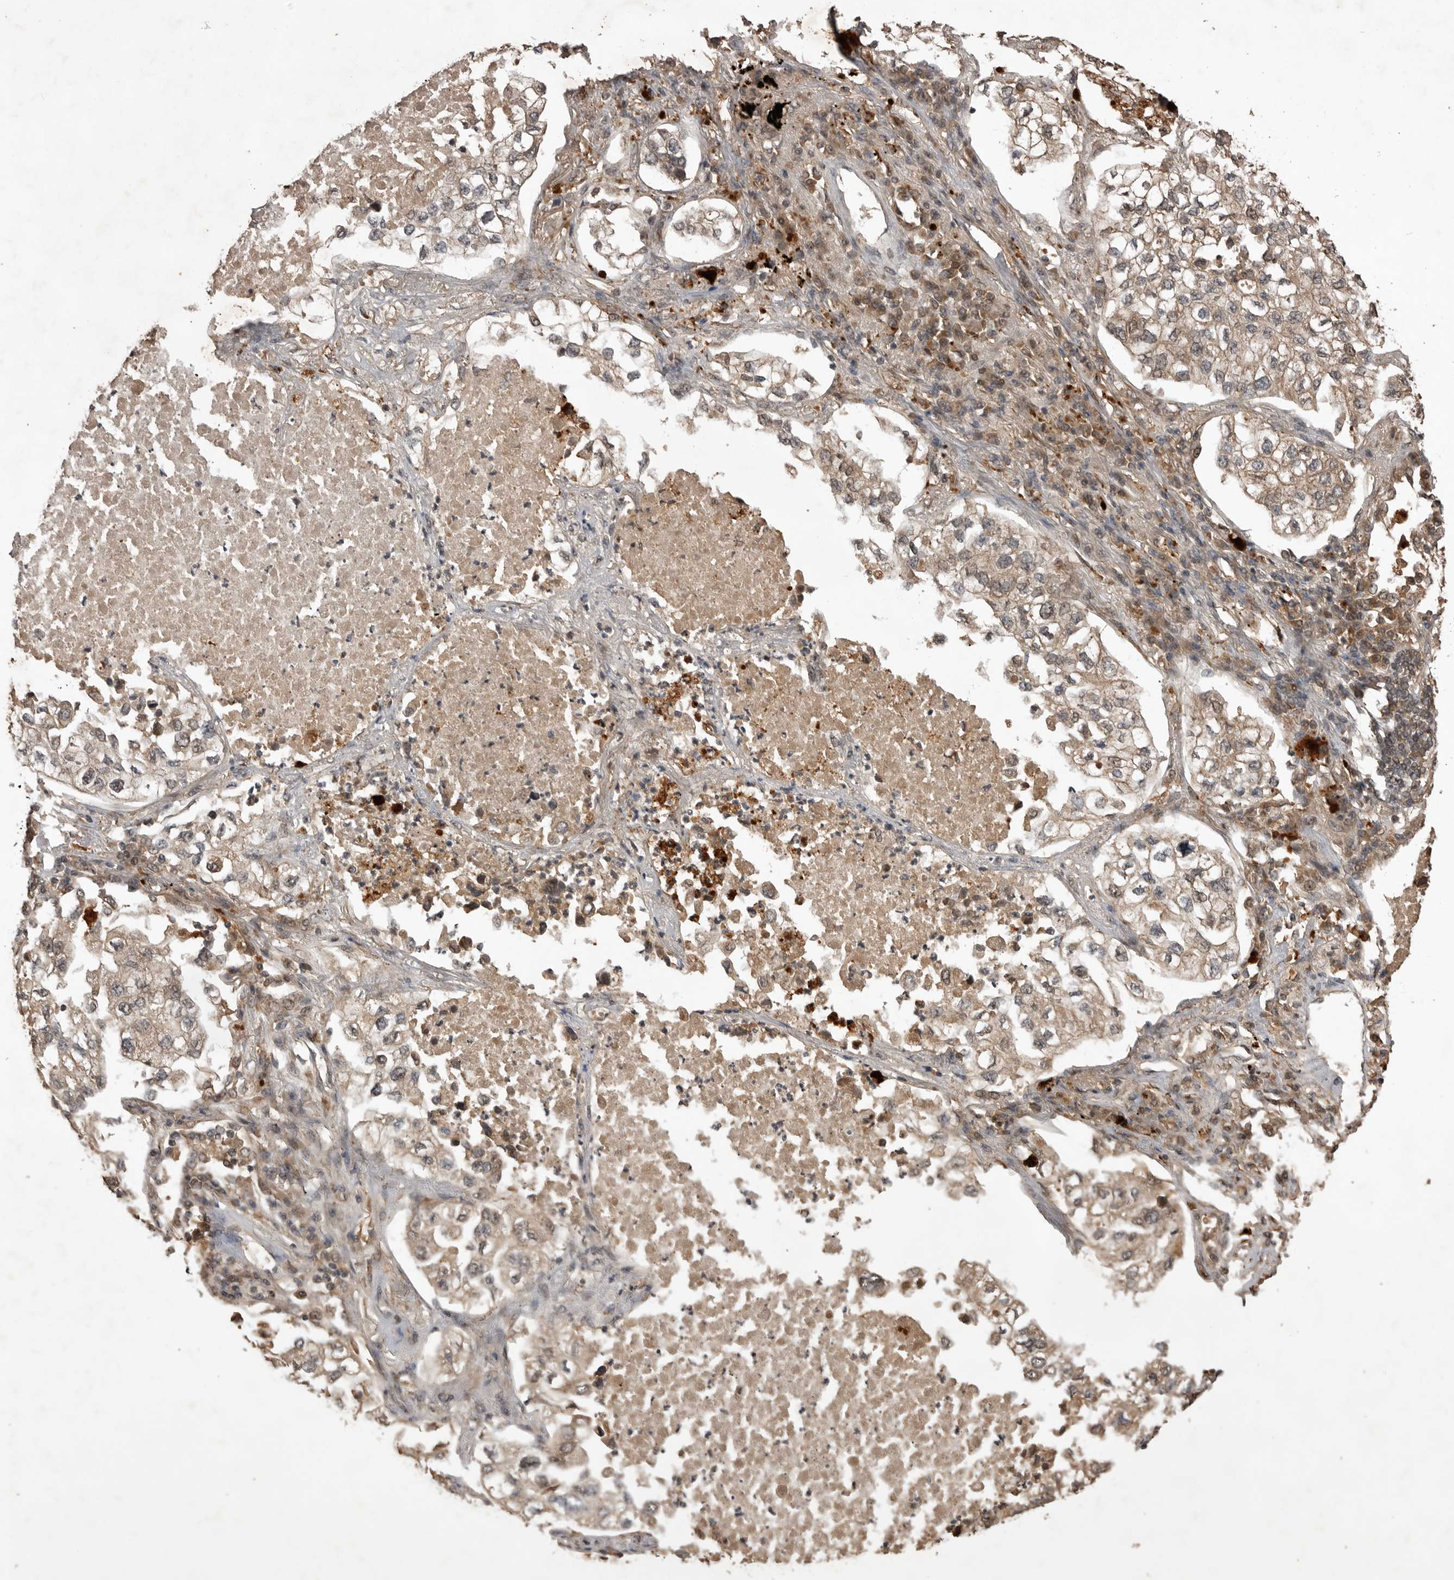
{"staining": {"intensity": "weak", "quantity": ">75%", "location": "cytoplasmic/membranous"}, "tissue": "lung cancer", "cell_type": "Tumor cells", "image_type": "cancer", "snomed": [{"axis": "morphology", "description": "Adenocarcinoma, NOS"}, {"axis": "topography", "description": "Lung"}], "caption": "Immunohistochemistry (IHC) of lung adenocarcinoma displays low levels of weak cytoplasmic/membranous expression in about >75% of tumor cells.", "gene": "AKAP7", "patient": {"sex": "male", "age": 63}}